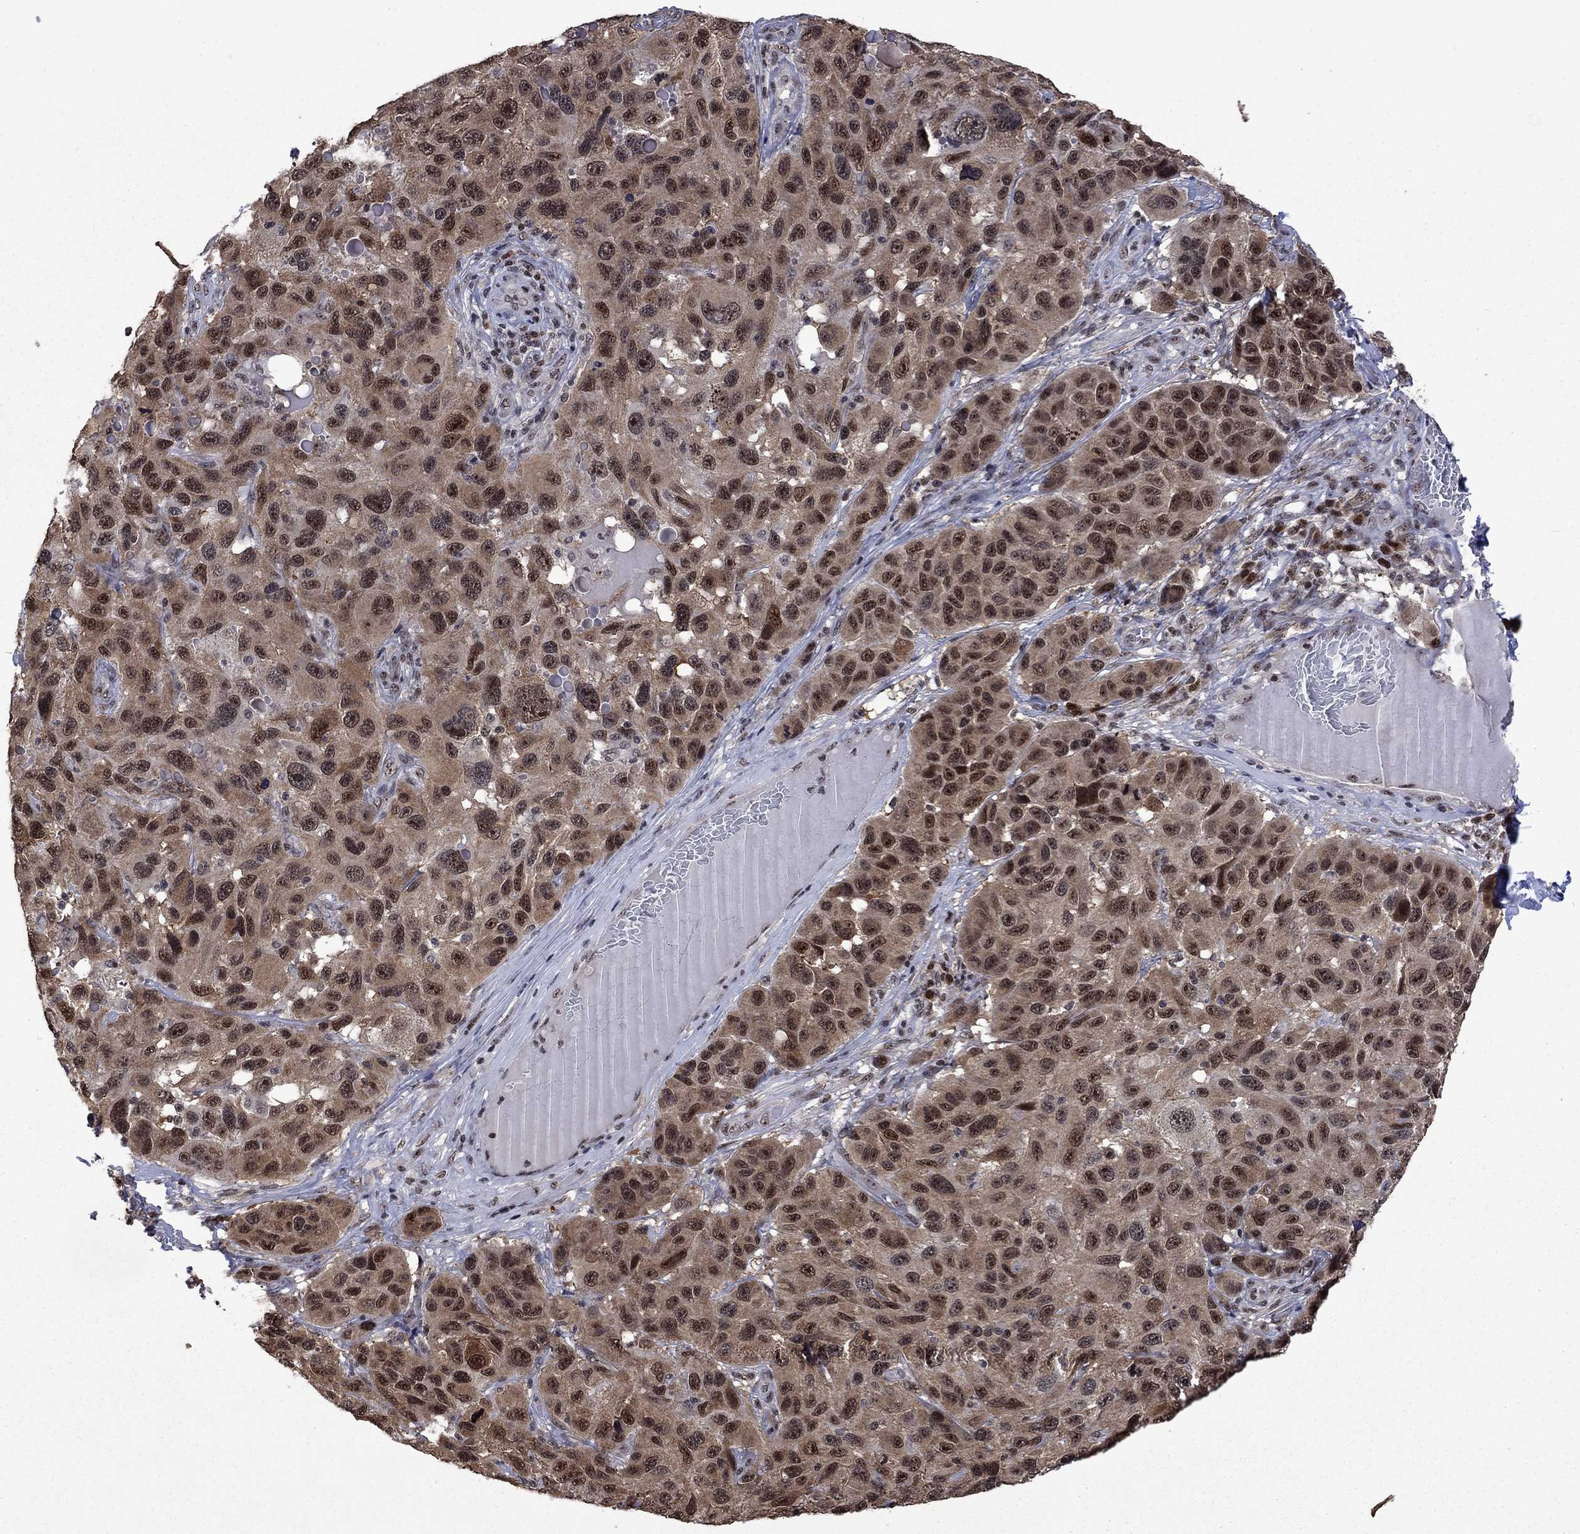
{"staining": {"intensity": "moderate", "quantity": "25%-75%", "location": "nuclear"}, "tissue": "melanoma", "cell_type": "Tumor cells", "image_type": "cancer", "snomed": [{"axis": "morphology", "description": "Malignant melanoma, NOS"}, {"axis": "topography", "description": "Skin"}], "caption": "Immunohistochemistry (IHC) (DAB) staining of human melanoma displays moderate nuclear protein expression in about 25%-75% of tumor cells.", "gene": "FBL", "patient": {"sex": "male", "age": 53}}